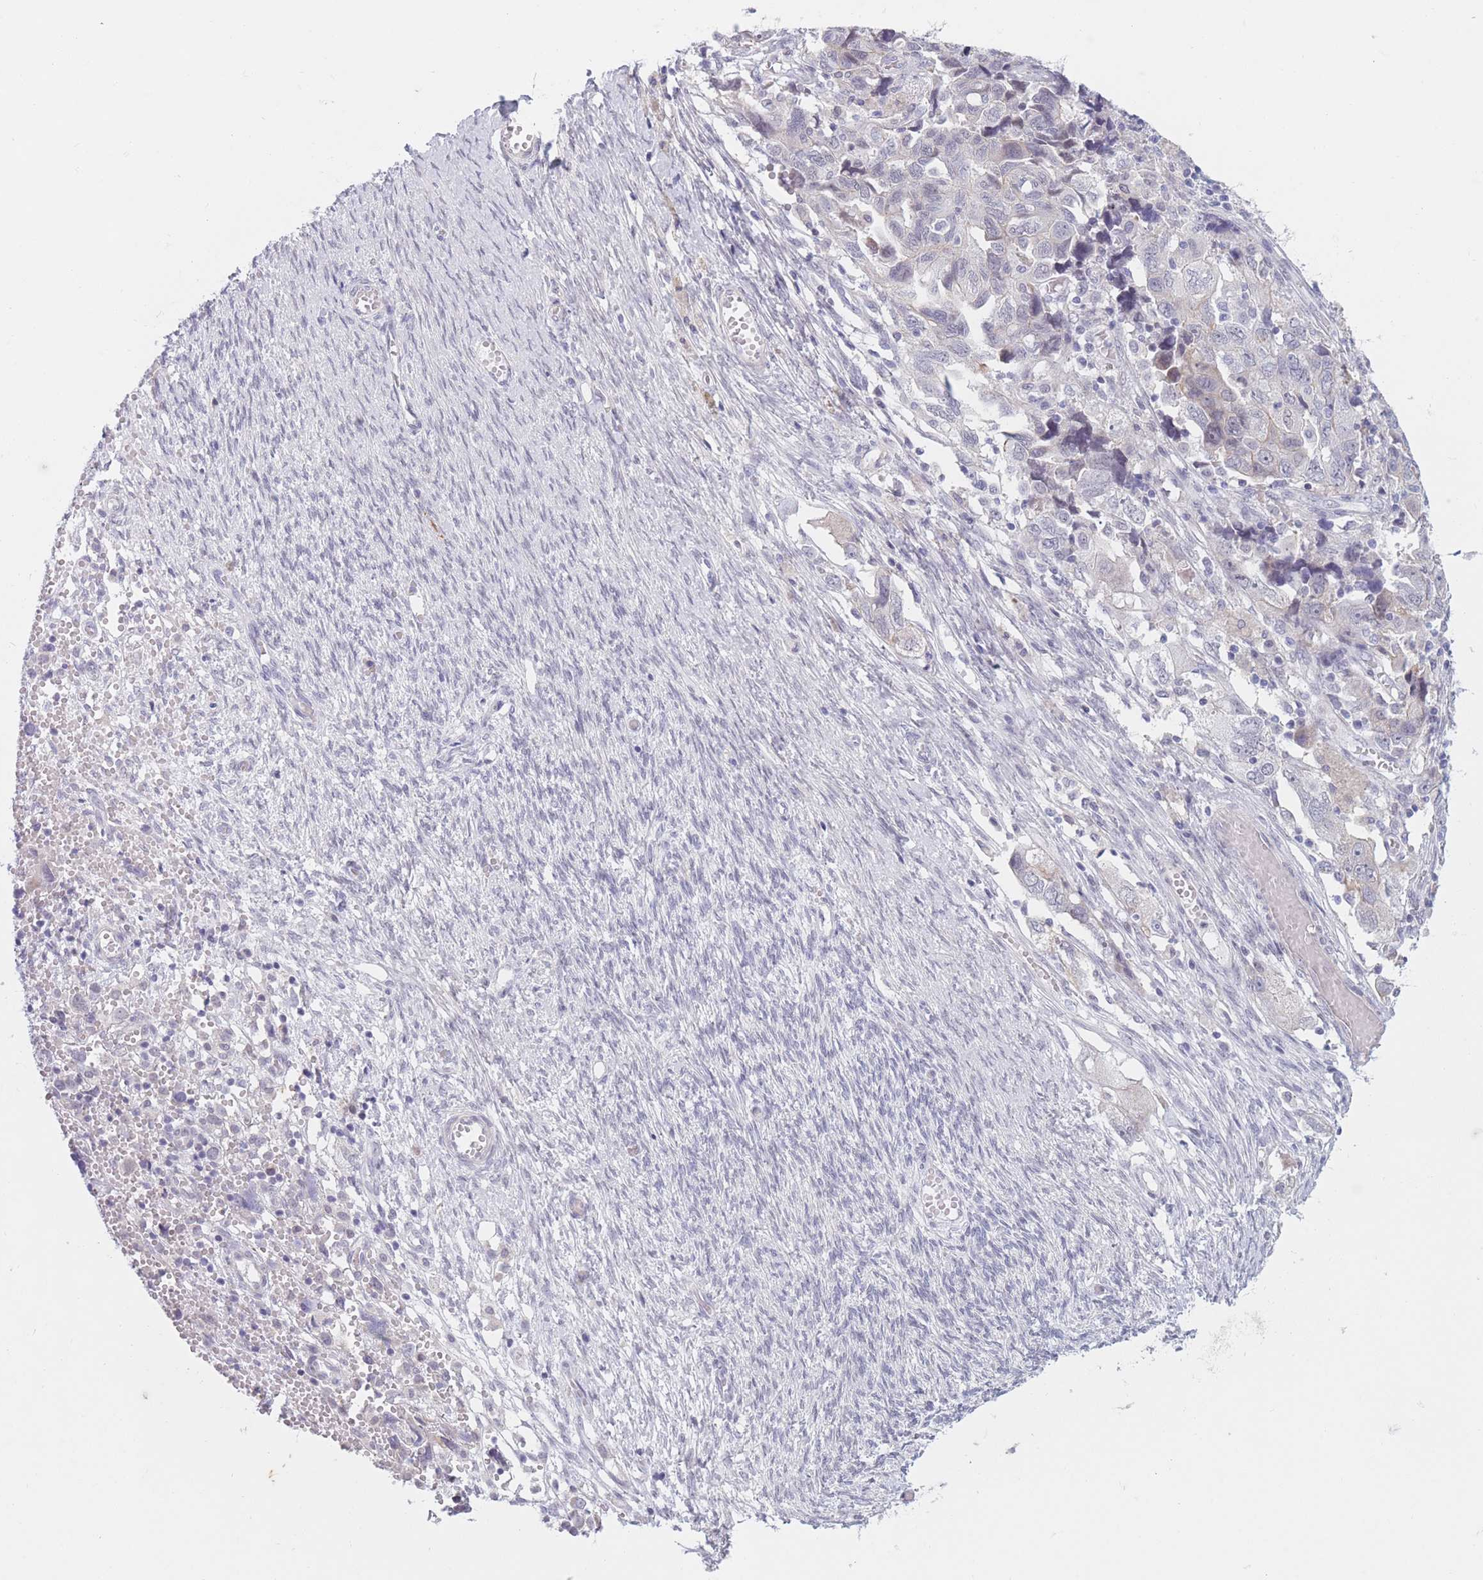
{"staining": {"intensity": "negative", "quantity": "none", "location": "none"}, "tissue": "ovarian cancer", "cell_type": "Tumor cells", "image_type": "cancer", "snomed": [{"axis": "morphology", "description": "Carcinoma, NOS"}, {"axis": "morphology", "description": "Cystadenocarcinoma, serous, NOS"}, {"axis": "topography", "description": "Ovary"}], "caption": "Tumor cells show no significant protein positivity in ovarian cancer.", "gene": "PODXL", "patient": {"sex": "female", "age": 69}}